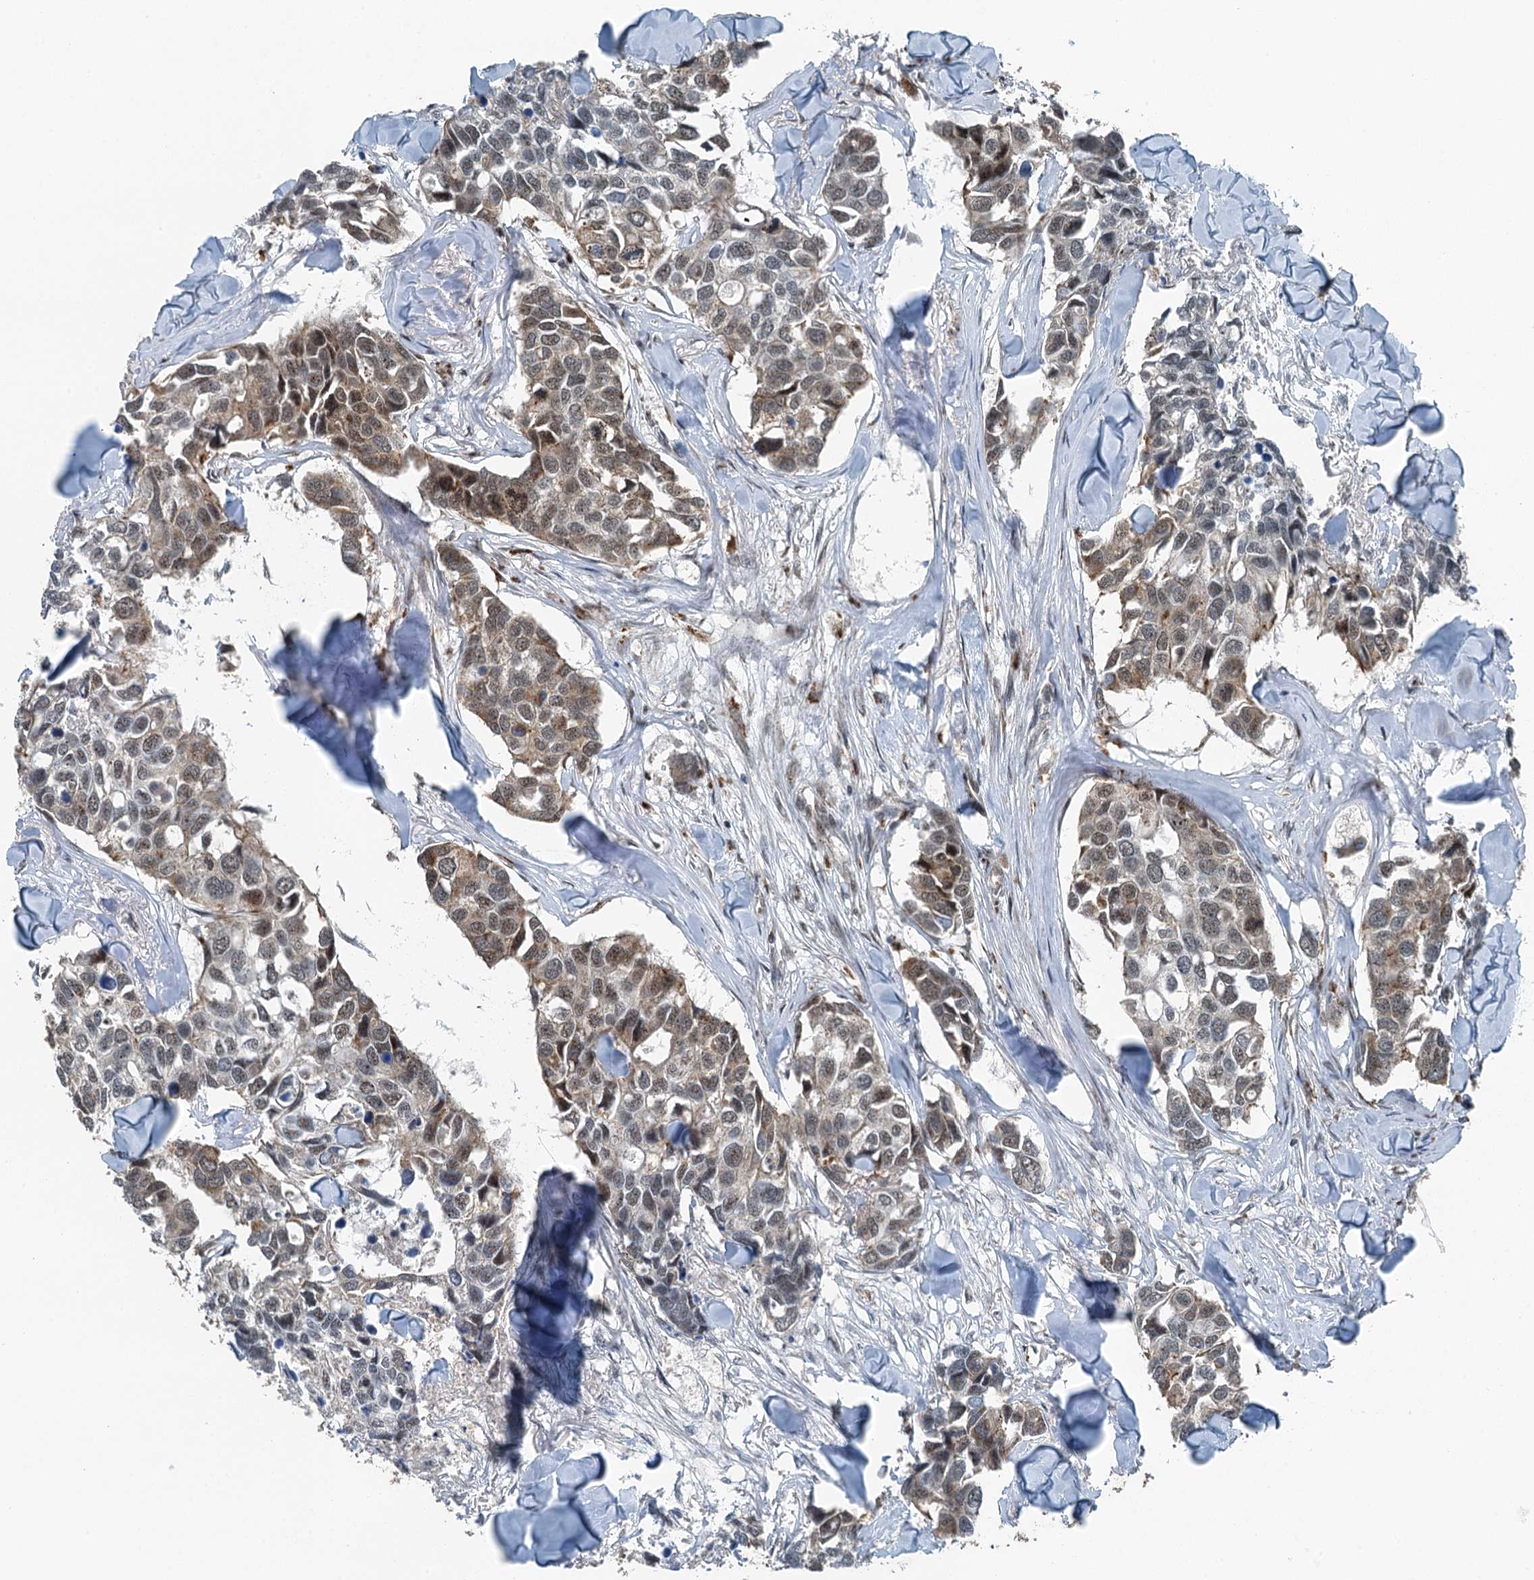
{"staining": {"intensity": "weak", "quantity": "25%-75%", "location": "cytoplasmic/membranous,nuclear"}, "tissue": "breast cancer", "cell_type": "Tumor cells", "image_type": "cancer", "snomed": [{"axis": "morphology", "description": "Duct carcinoma"}, {"axis": "topography", "description": "Breast"}], "caption": "Breast cancer was stained to show a protein in brown. There is low levels of weak cytoplasmic/membranous and nuclear positivity in about 25%-75% of tumor cells. (IHC, brightfield microscopy, high magnification).", "gene": "BMERB1", "patient": {"sex": "female", "age": 83}}